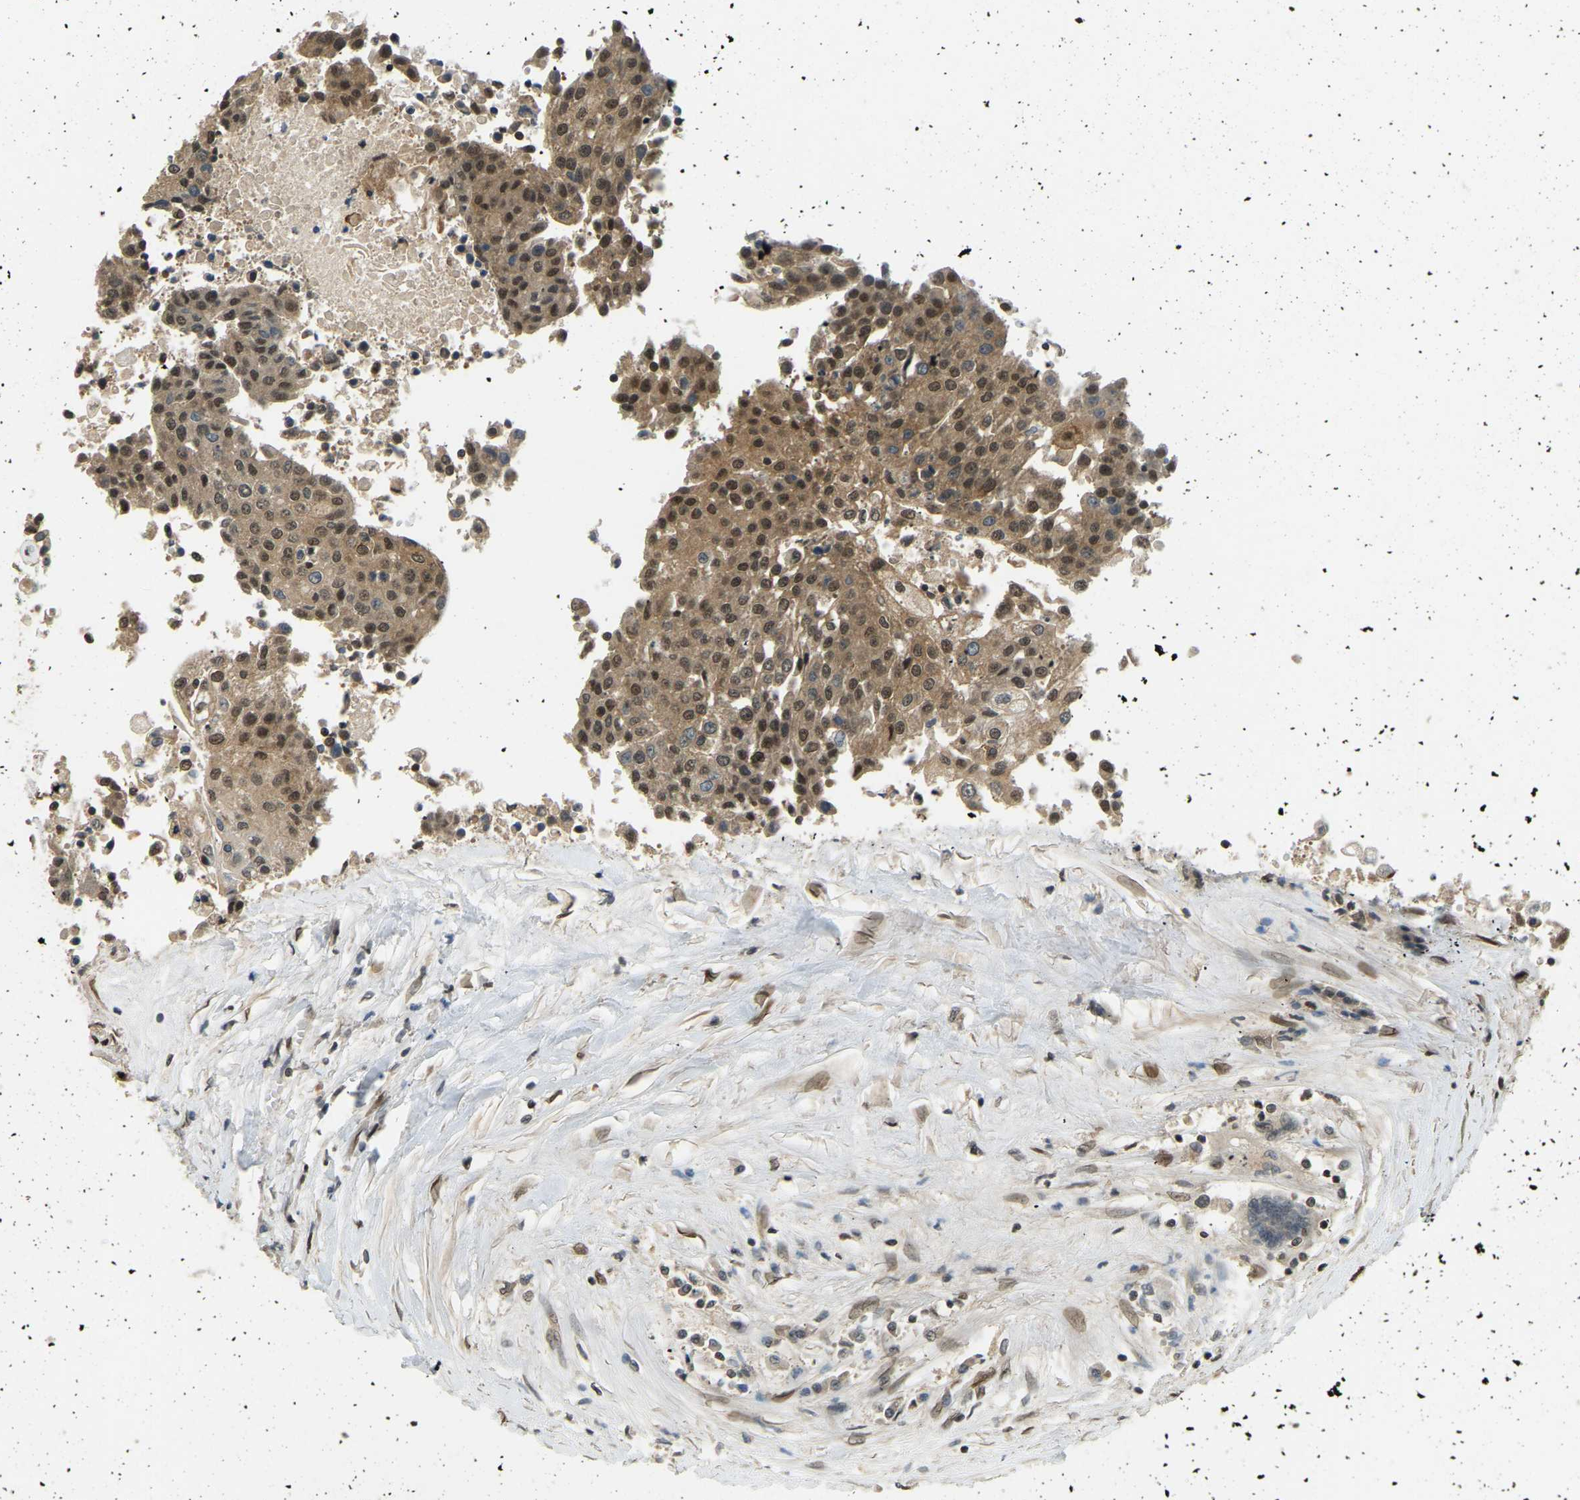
{"staining": {"intensity": "moderate", "quantity": ">75%", "location": "cytoplasmic/membranous,nuclear"}, "tissue": "urothelial cancer", "cell_type": "Tumor cells", "image_type": "cancer", "snomed": [{"axis": "morphology", "description": "Urothelial carcinoma, High grade"}, {"axis": "topography", "description": "Urinary bladder"}], "caption": "Immunohistochemistry (IHC) of urothelial cancer displays medium levels of moderate cytoplasmic/membranous and nuclear expression in approximately >75% of tumor cells.", "gene": "SYNE1", "patient": {"sex": "female", "age": 85}}